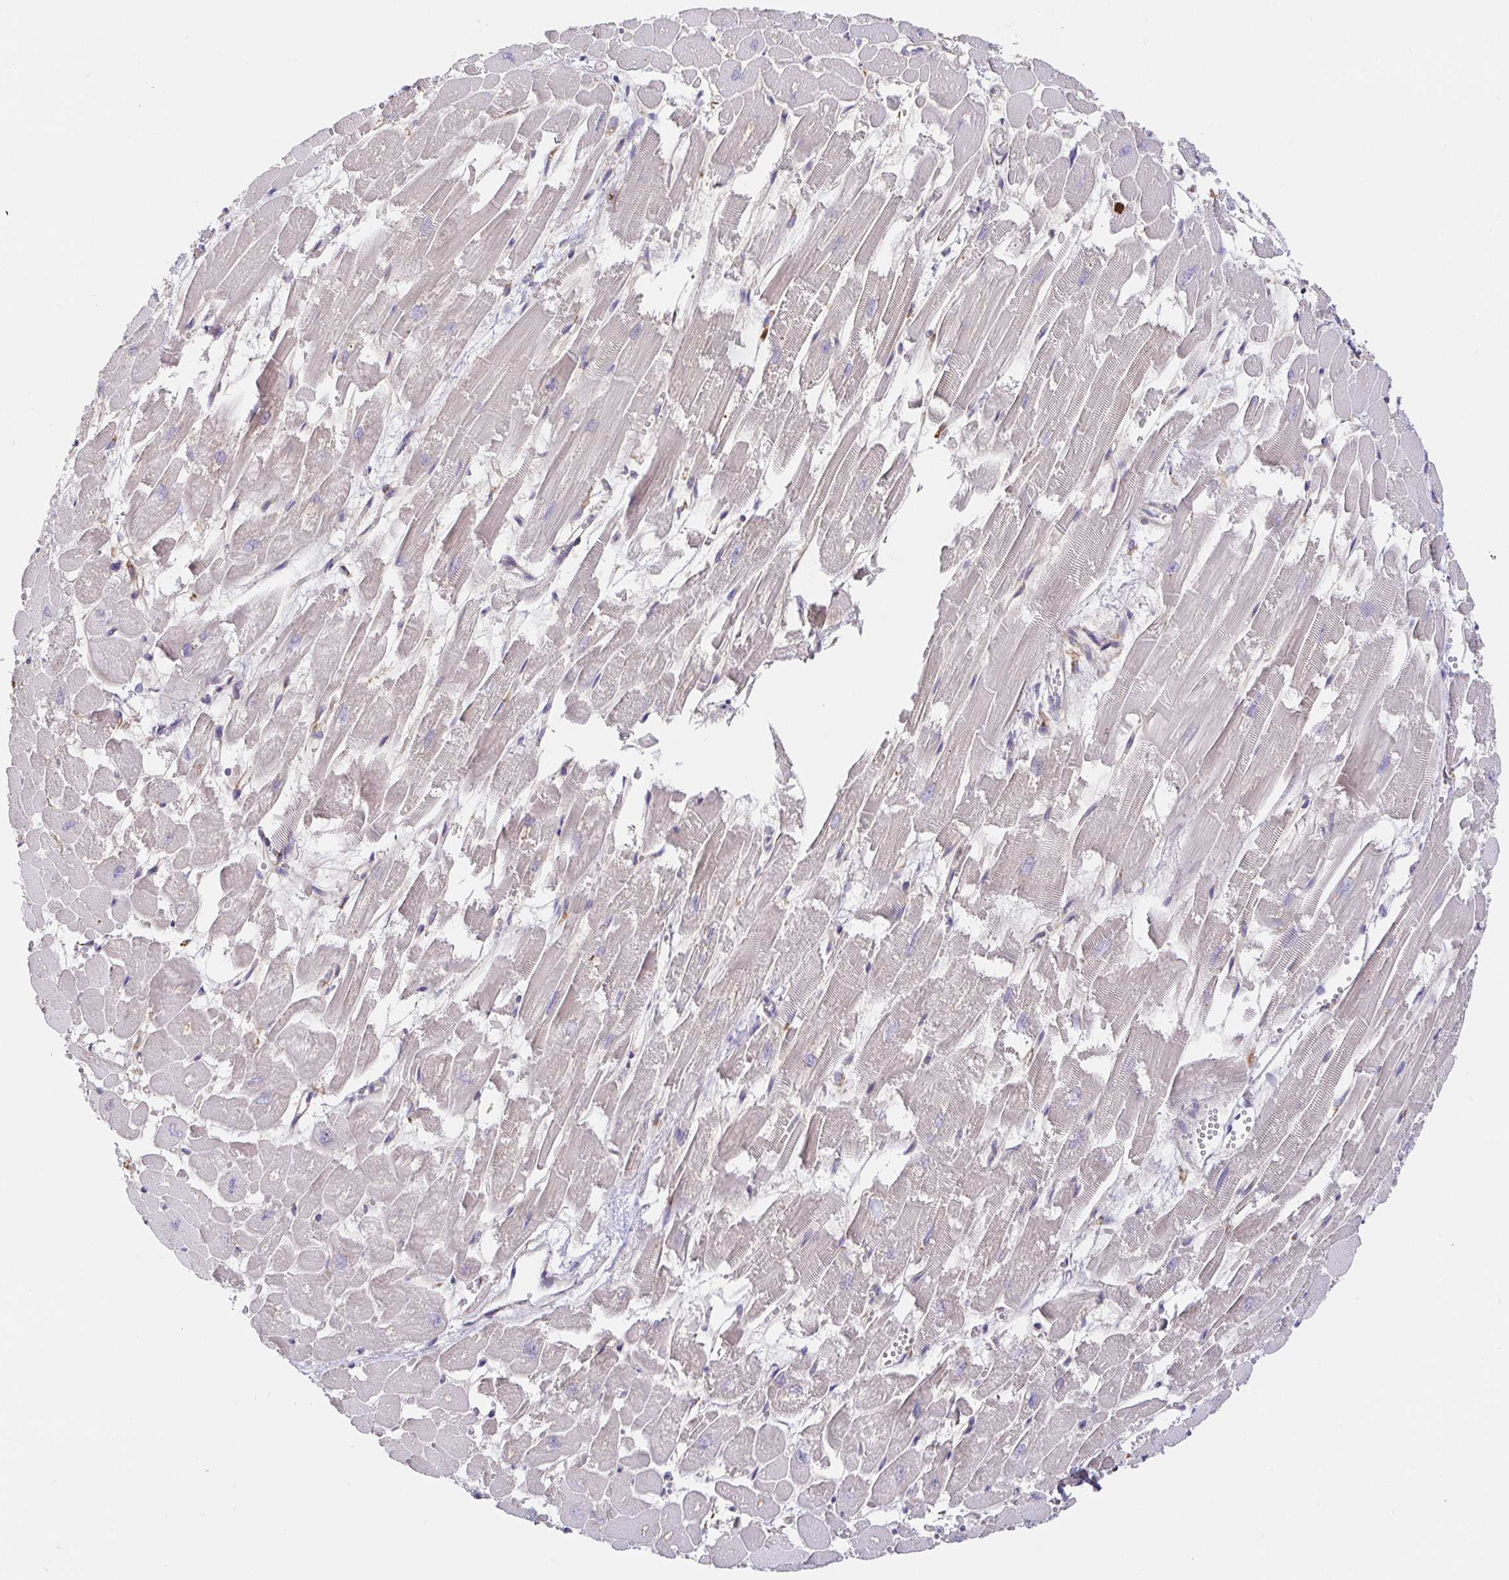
{"staining": {"intensity": "negative", "quantity": "none", "location": "none"}, "tissue": "heart muscle", "cell_type": "Cardiomyocytes", "image_type": "normal", "snomed": [{"axis": "morphology", "description": "Normal tissue, NOS"}, {"axis": "topography", "description": "Heart"}], "caption": "Immunohistochemistry (IHC) image of benign heart muscle: human heart muscle stained with DAB (3,3'-diaminobenzidine) exhibits no significant protein positivity in cardiomyocytes.", "gene": "PDPK1", "patient": {"sex": "female", "age": 52}}